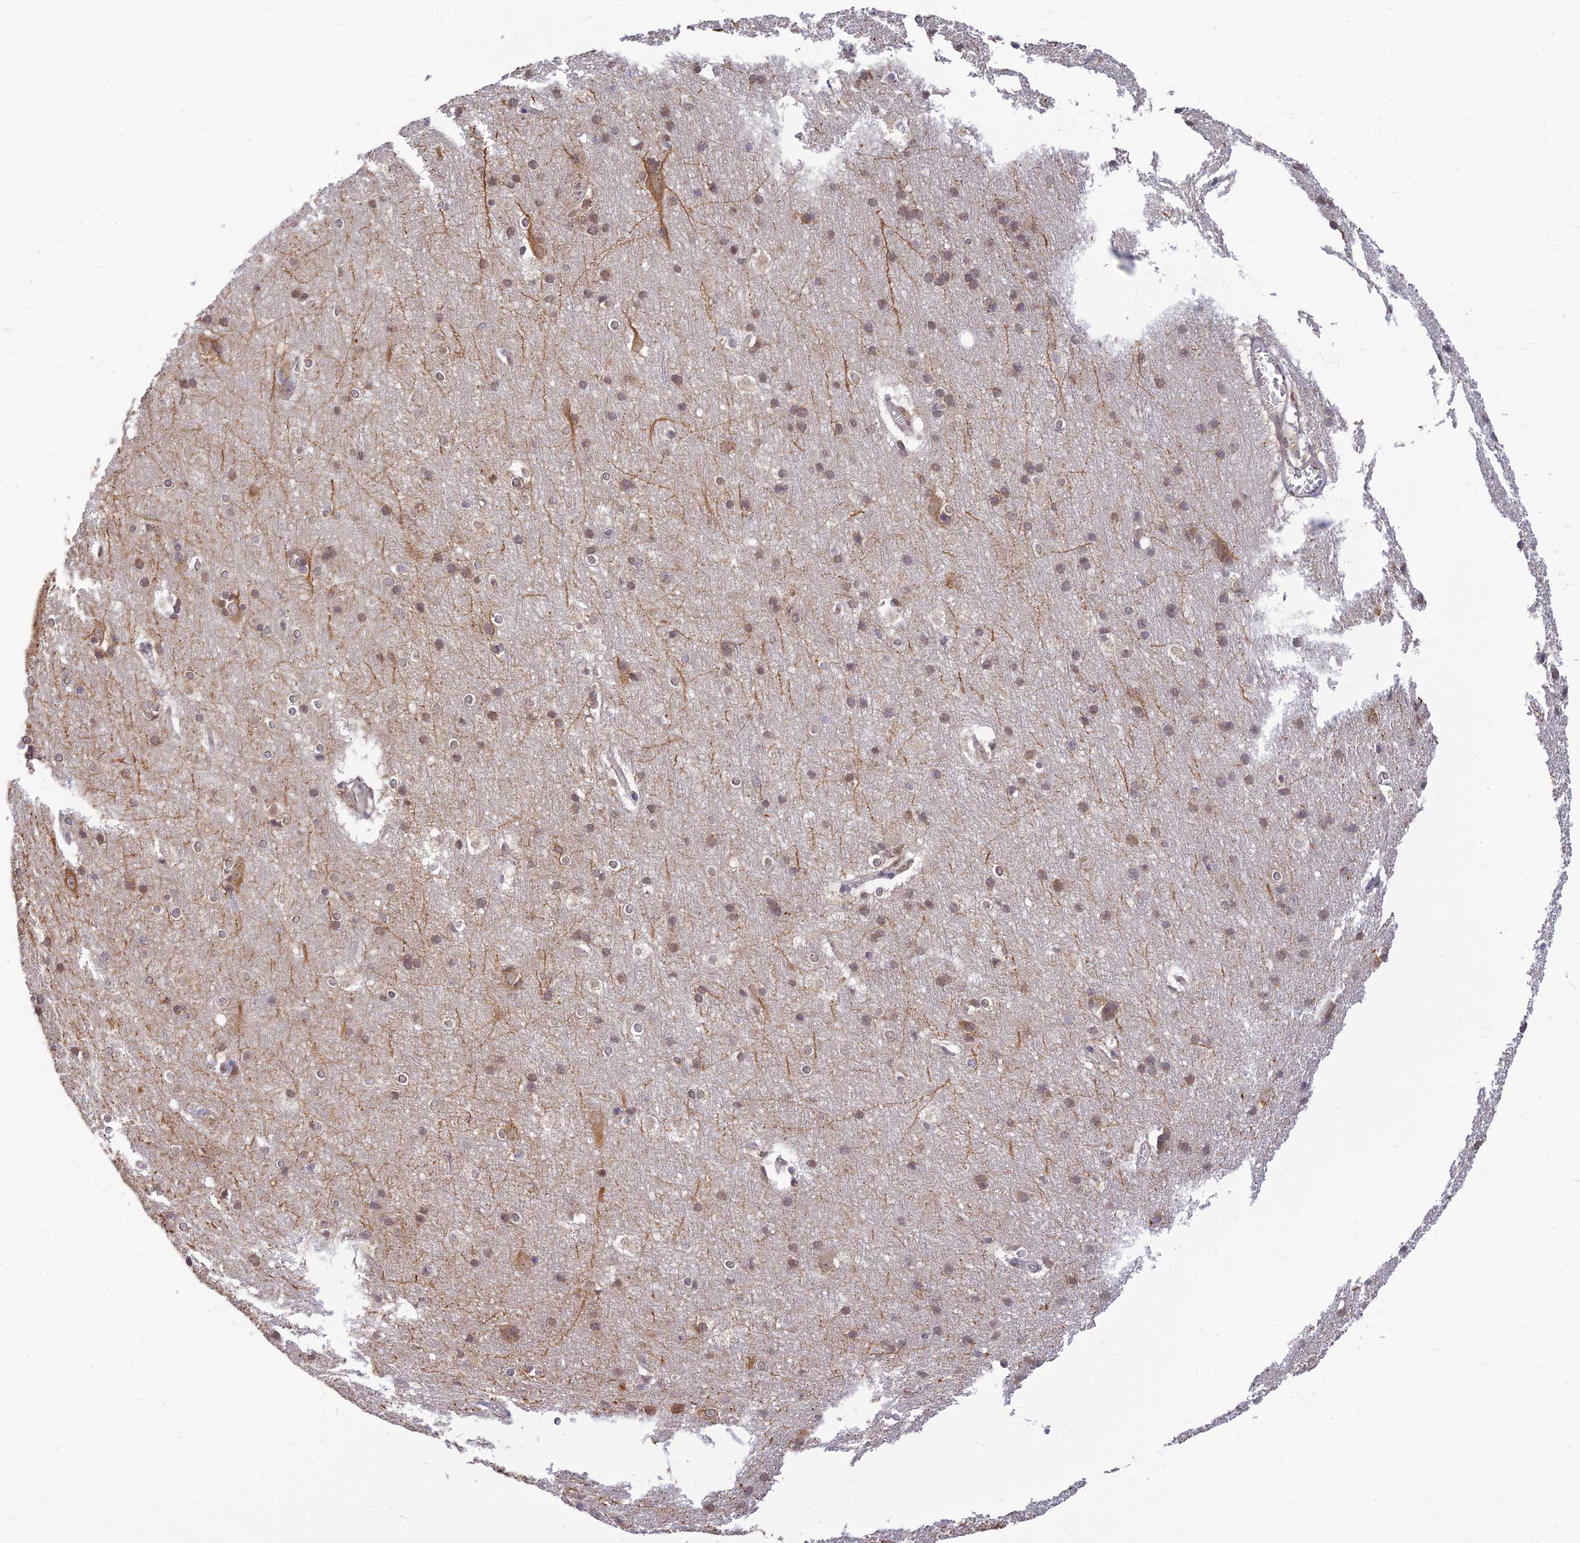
{"staining": {"intensity": "negative", "quantity": "none", "location": "none"}, "tissue": "cerebral cortex", "cell_type": "Endothelial cells", "image_type": "normal", "snomed": [{"axis": "morphology", "description": "Normal tissue, NOS"}, {"axis": "topography", "description": "Cerebral cortex"}], "caption": "Protein analysis of normal cerebral cortex exhibits no significant staining in endothelial cells.", "gene": "SKIC8", "patient": {"sex": "male", "age": 54}}